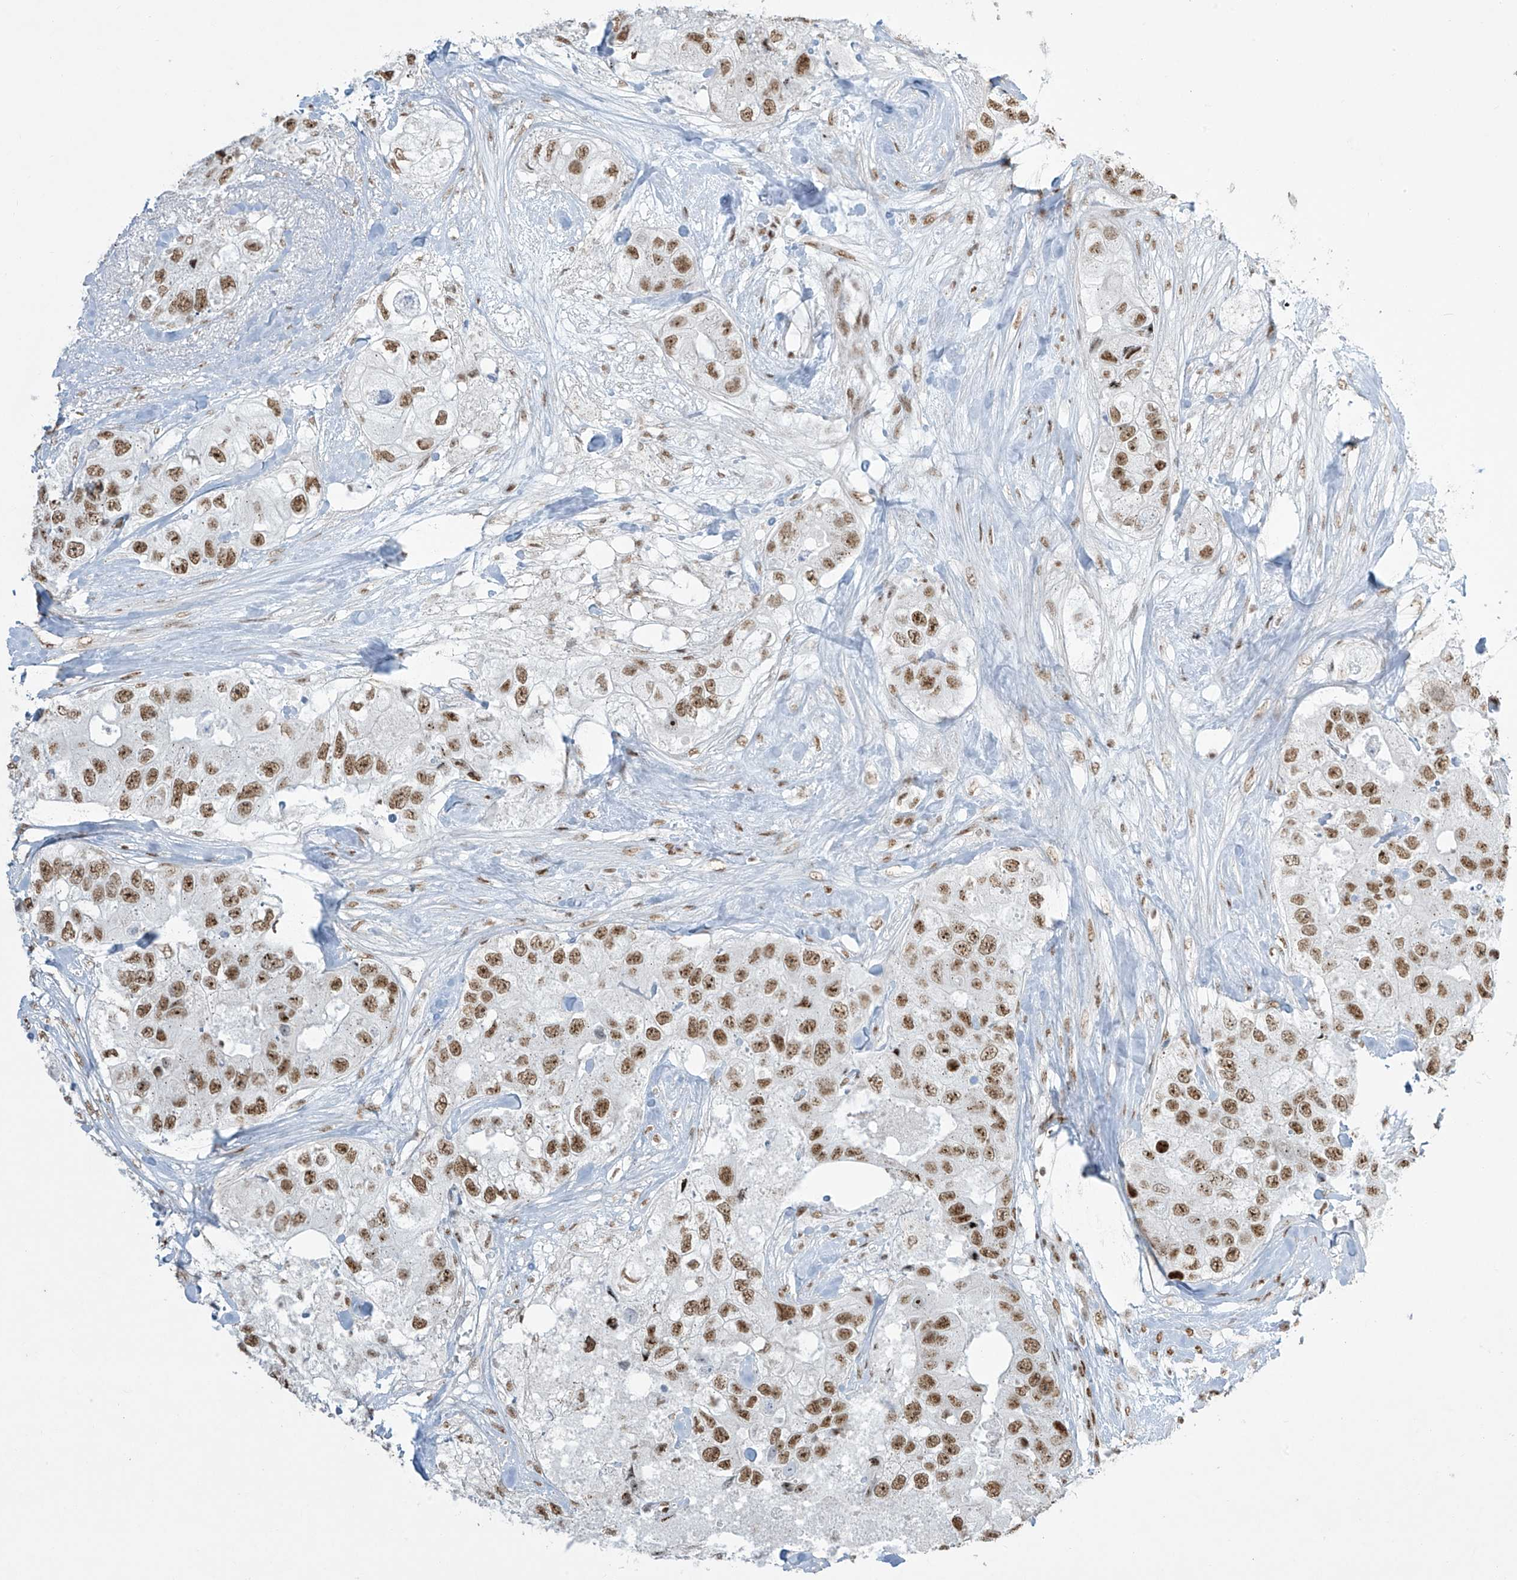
{"staining": {"intensity": "moderate", "quantity": ">75%", "location": "nuclear"}, "tissue": "breast cancer", "cell_type": "Tumor cells", "image_type": "cancer", "snomed": [{"axis": "morphology", "description": "Duct carcinoma"}, {"axis": "topography", "description": "Breast"}], "caption": "DAB immunohistochemical staining of human infiltrating ductal carcinoma (breast) exhibits moderate nuclear protein expression in about >75% of tumor cells. Immunohistochemistry (ihc) stains the protein of interest in brown and the nuclei are stained blue.", "gene": "MS4A6A", "patient": {"sex": "female", "age": 62}}